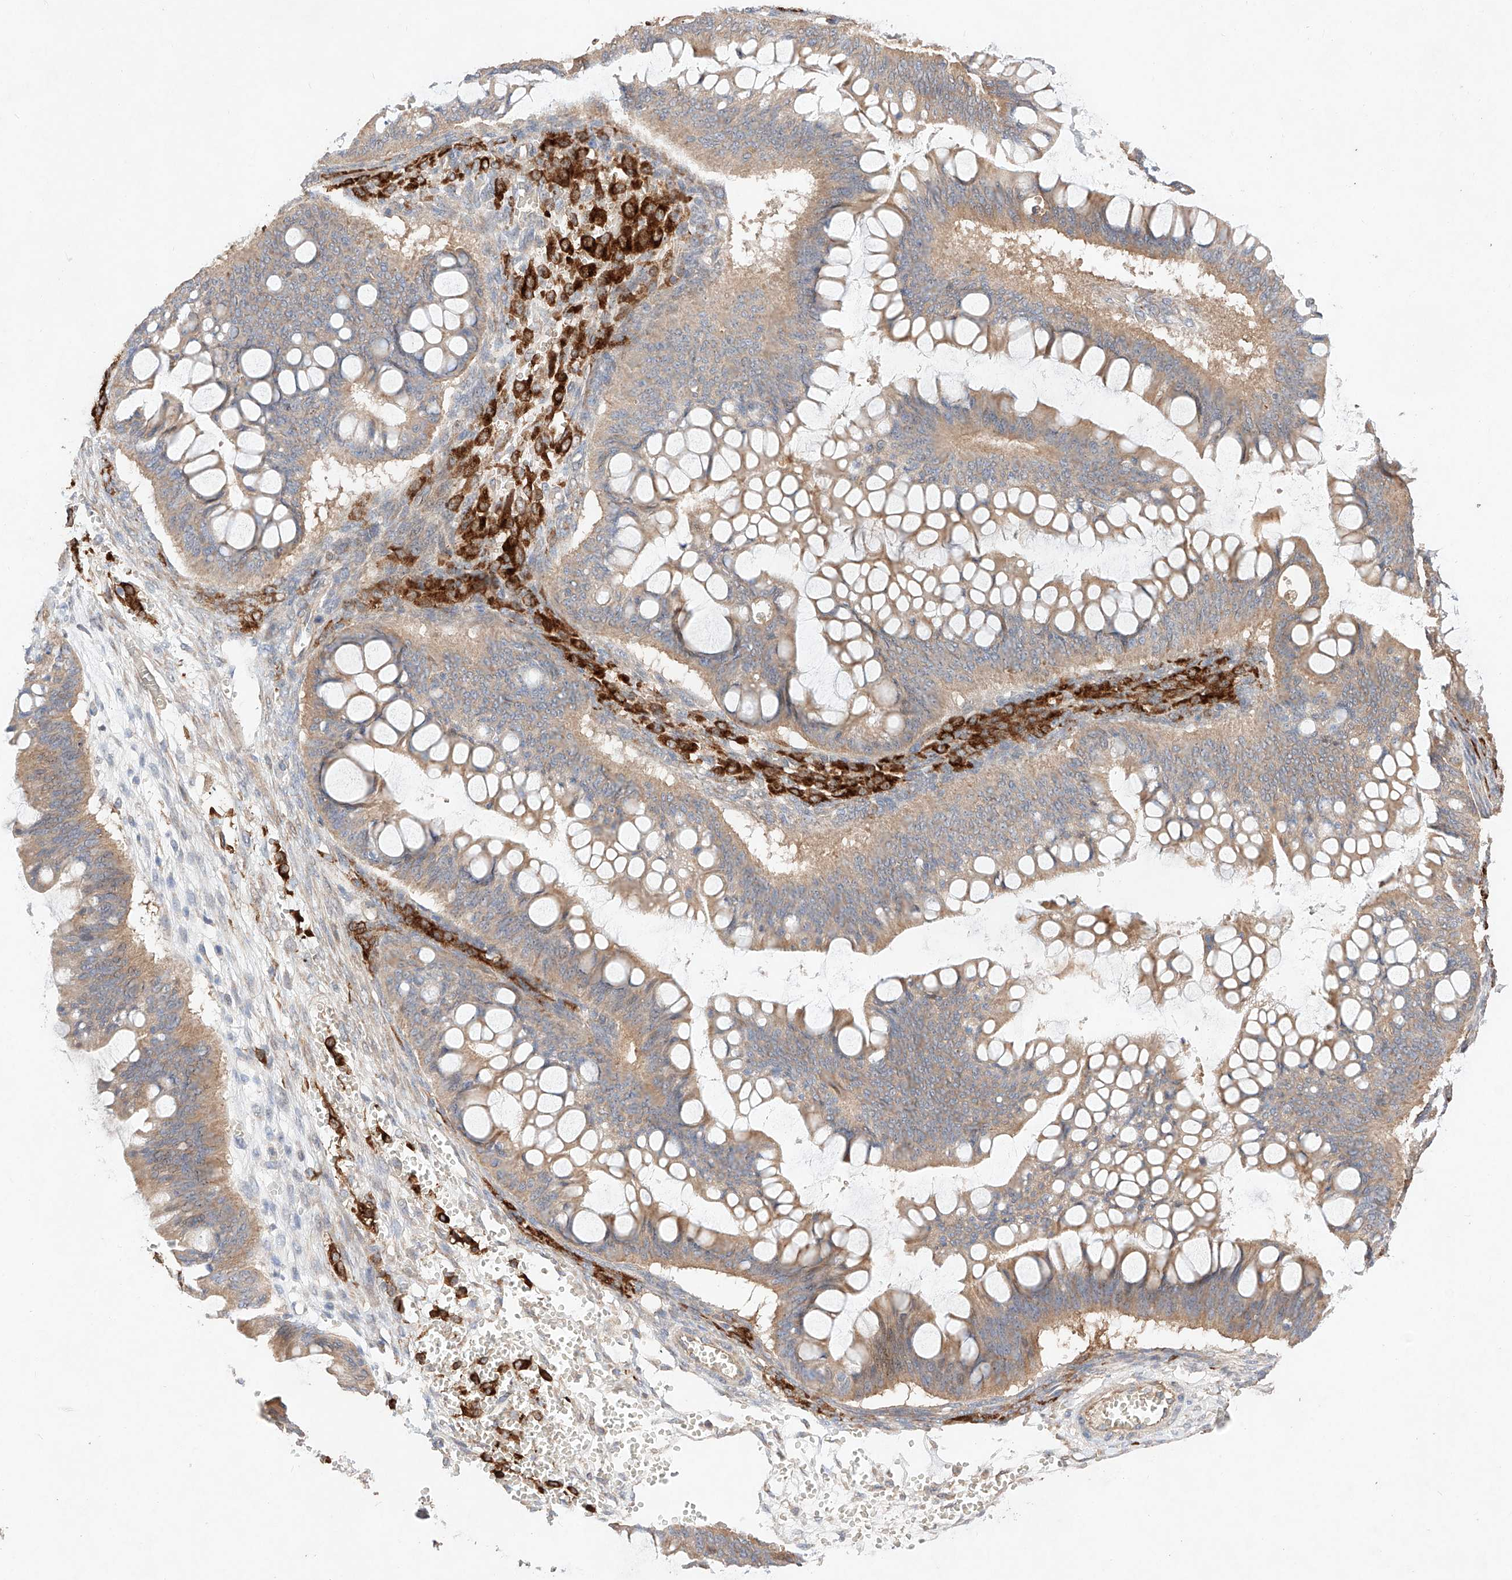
{"staining": {"intensity": "weak", "quantity": ">75%", "location": "cytoplasmic/membranous"}, "tissue": "ovarian cancer", "cell_type": "Tumor cells", "image_type": "cancer", "snomed": [{"axis": "morphology", "description": "Cystadenocarcinoma, mucinous, NOS"}, {"axis": "topography", "description": "Ovary"}], "caption": "Immunohistochemical staining of ovarian mucinous cystadenocarcinoma displays weak cytoplasmic/membranous protein staining in approximately >75% of tumor cells. (brown staining indicates protein expression, while blue staining denotes nuclei).", "gene": "C6orf62", "patient": {"sex": "female", "age": 73}}